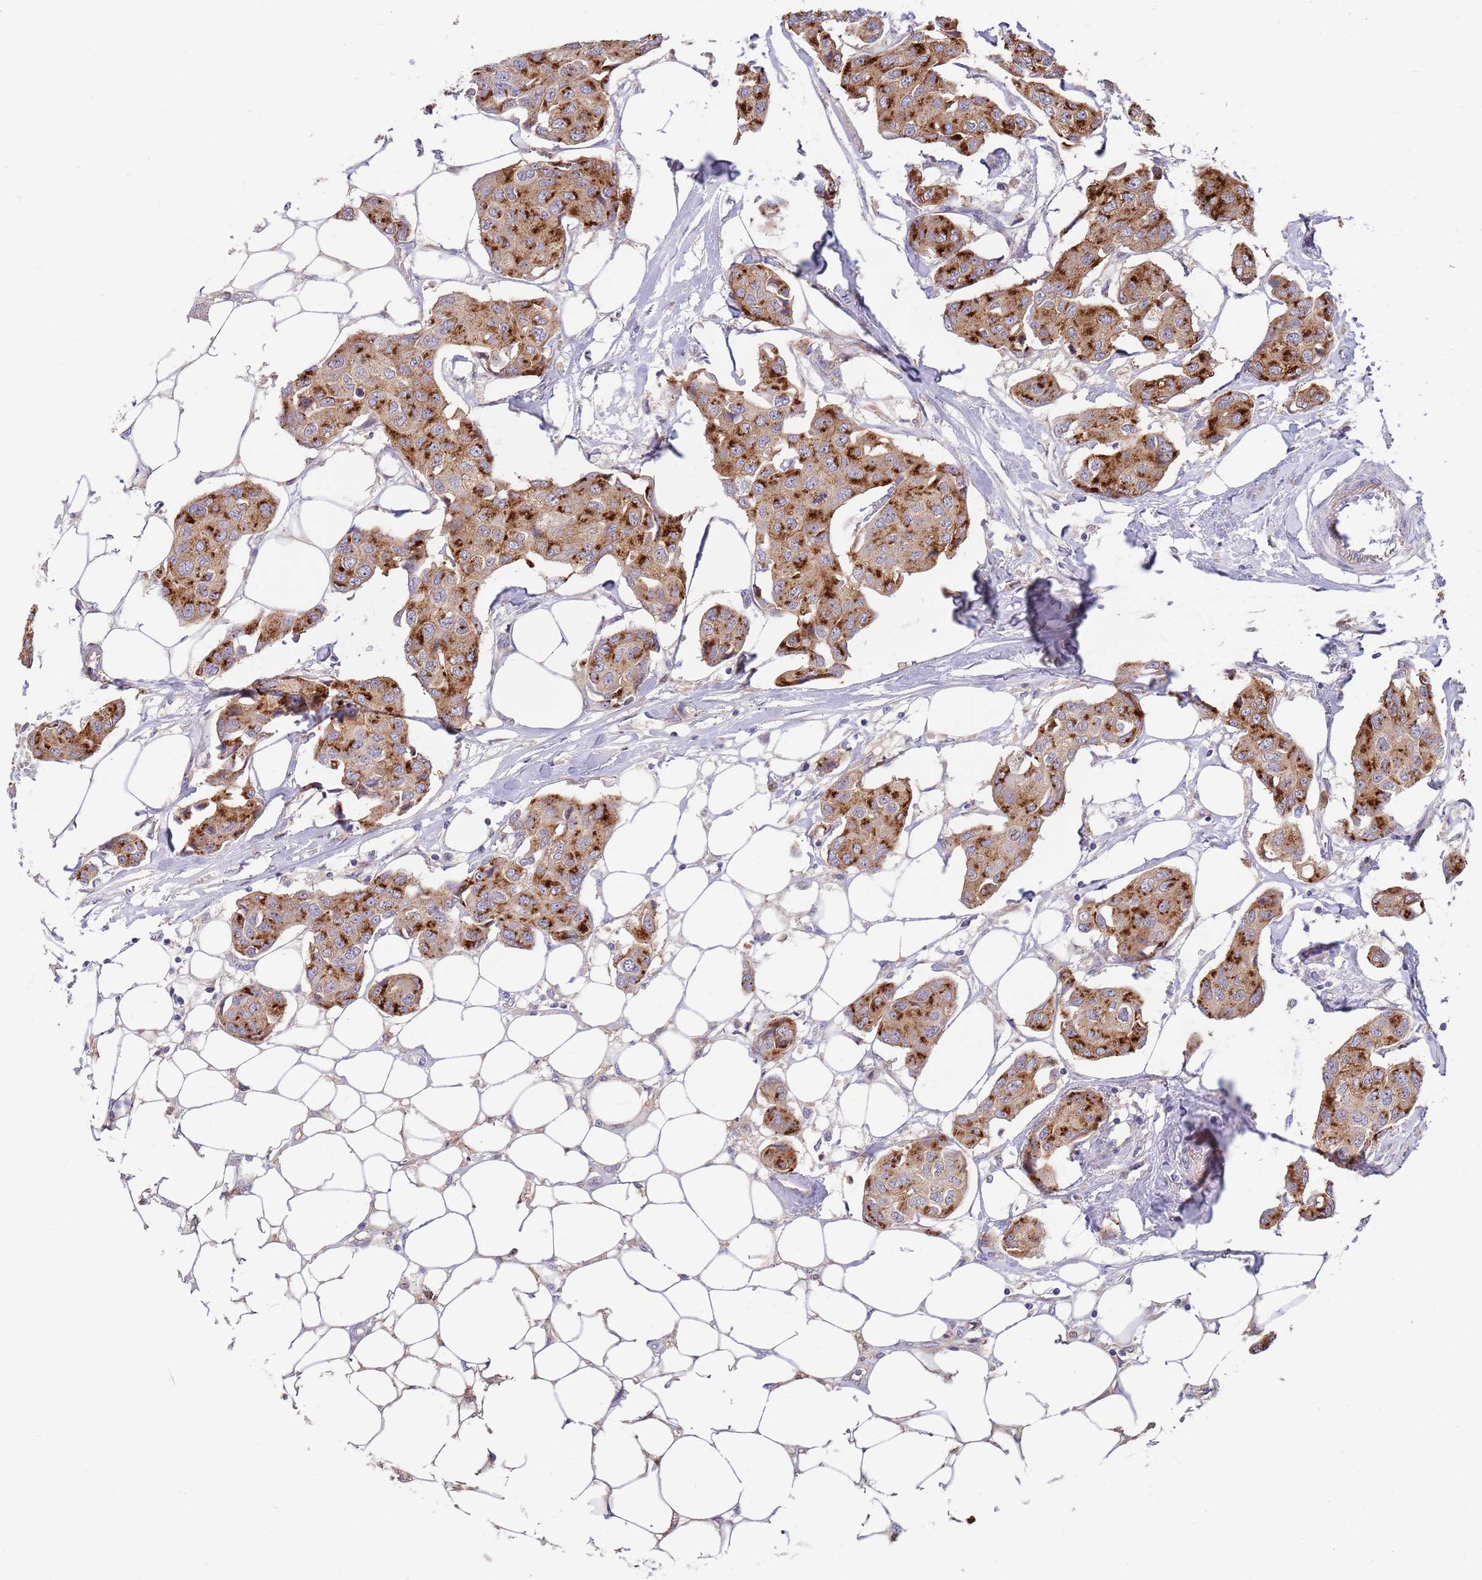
{"staining": {"intensity": "strong", "quantity": ">75%", "location": "cytoplasmic/membranous"}, "tissue": "breast cancer", "cell_type": "Tumor cells", "image_type": "cancer", "snomed": [{"axis": "morphology", "description": "Duct carcinoma"}, {"axis": "topography", "description": "Breast"}, {"axis": "topography", "description": "Lymph node"}], "caption": "Immunohistochemical staining of human breast invasive ductal carcinoma exhibits high levels of strong cytoplasmic/membranous protein staining in approximately >75% of tumor cells.", "gene": "BORCS5", "patient": {"sex": "female", "age": 80}}